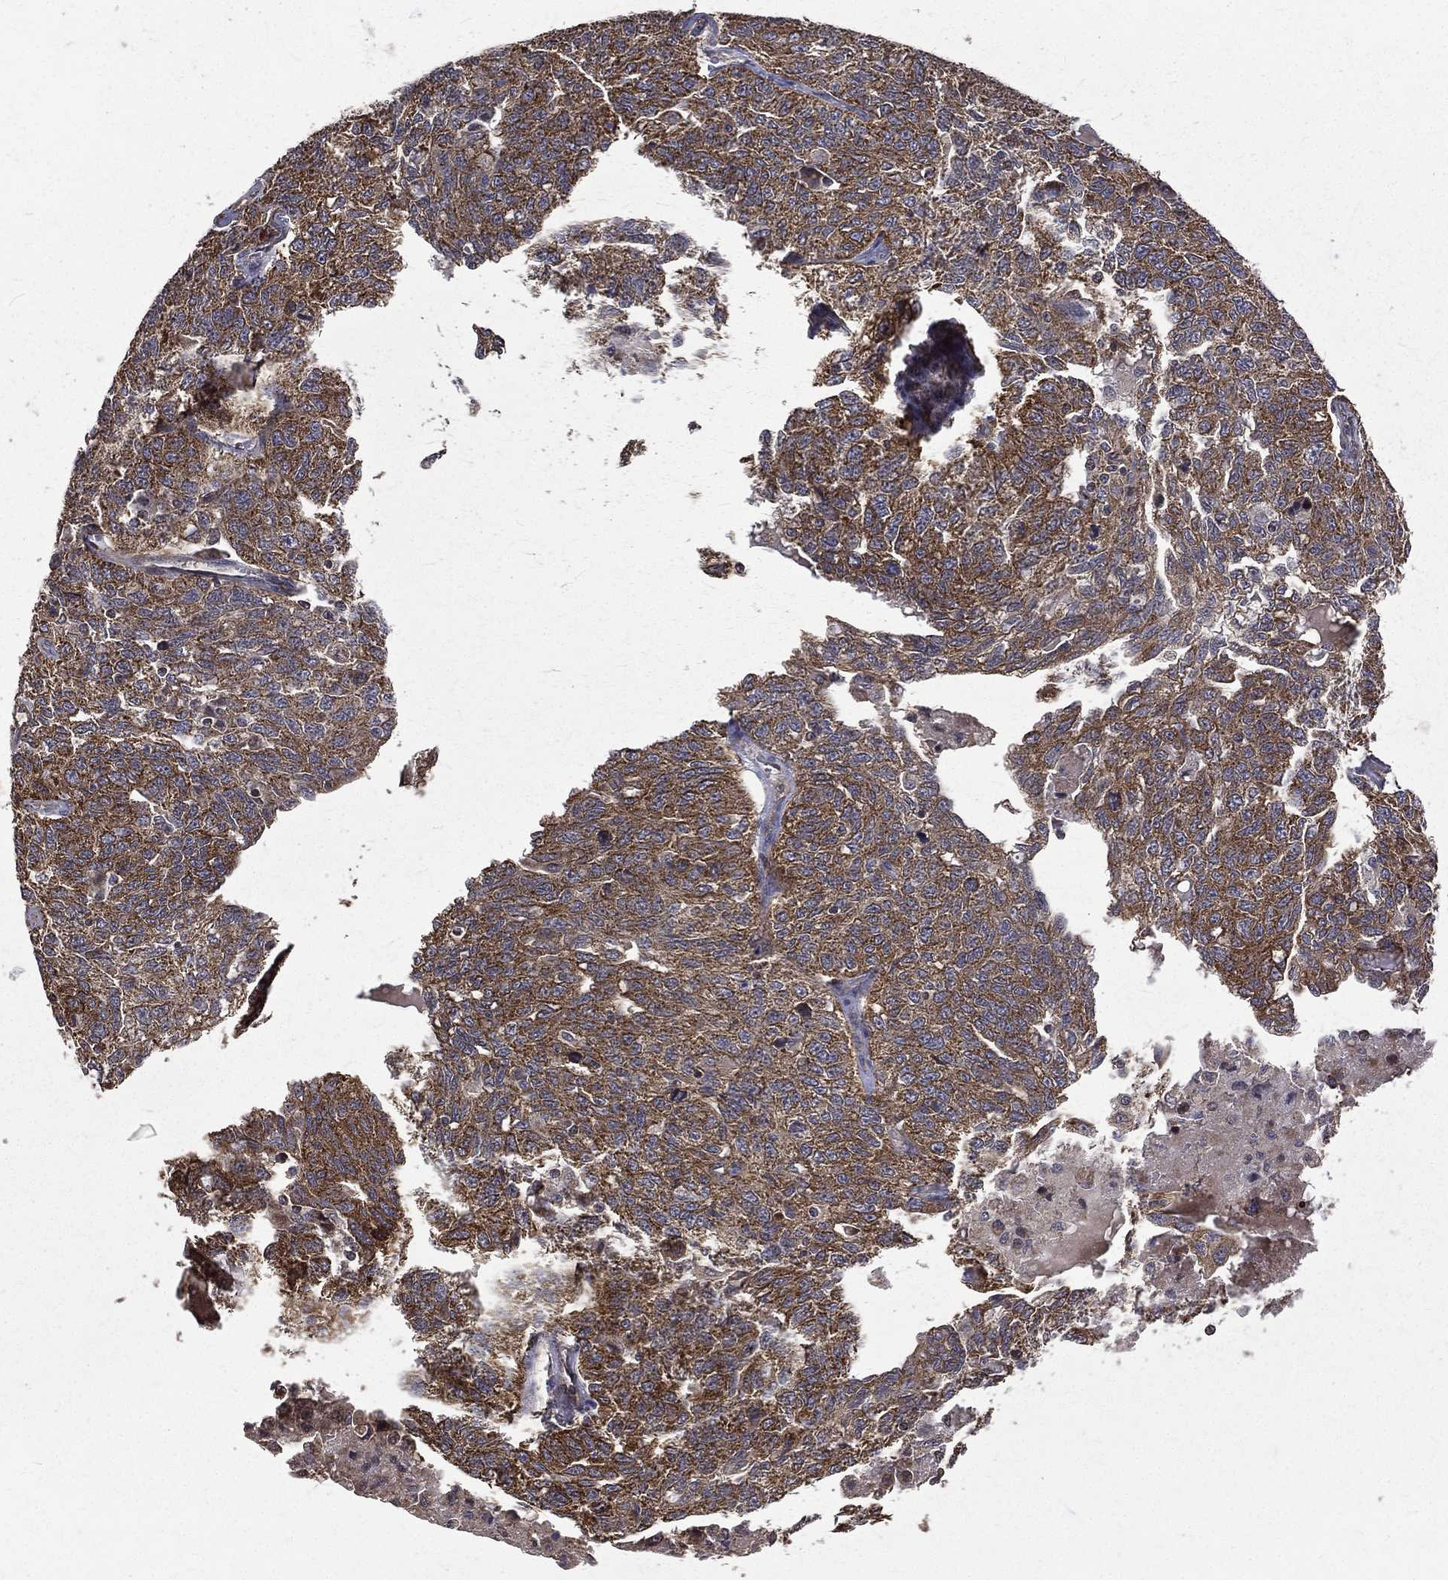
{"staining": {"intensity": "moderate", "quantity": ">75%", "location": "cytoplasmic/membranous"}, "tissue": "ovarian cancer", "cell_type": "Tumor cells", "image_type": "cancer", "snomed": [{"axis": "morphology", "description": "Cystadenocarcinoma, serous, NOS"}, {"axis": "topography", "description": "Ovary"}], "caption": "Ovarian serous cystadenocarcinoma was stained to show a protein in brown. There is medium levels of moderate cytoplasmic/membranous staining in approximately >75% of tumor cells.", "gene": "RPGR", "patient": {"sex": "female", "age": 71}}